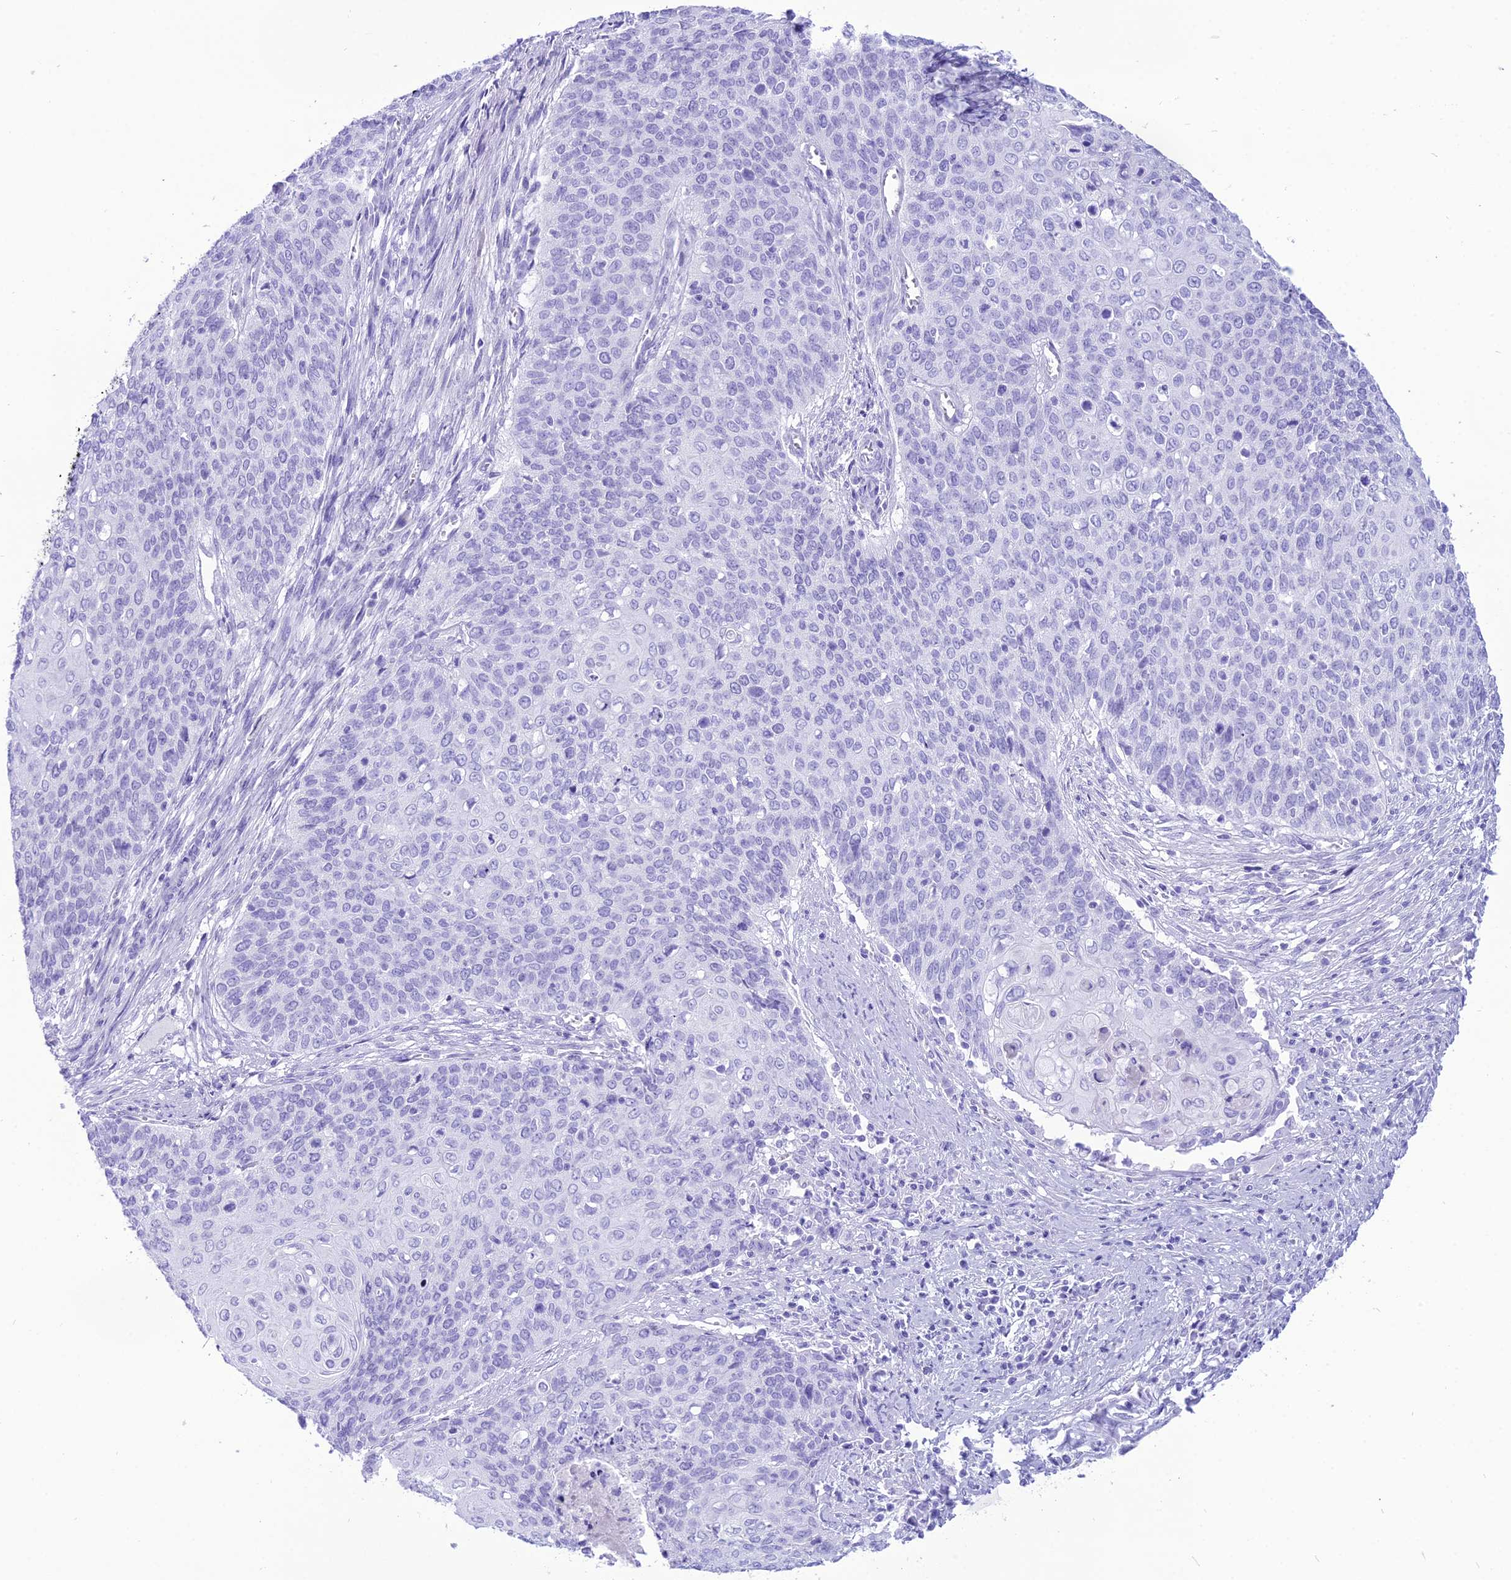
{"staining": {"intensity": "negative", "quantity": "none", "location": "none"}, "tissue": "cervical cancer", "cell_type": "Tumor cells", "image_type": "cancer", "snomed": [{"axis": "morphology", "description": "Squamous cell carcinoma, NOS"}, {"axis": "topography", "description": "Cervix"}], "caption": "Photomicrograph shows no significant protein staining in tumor cells of squamous cell carcinoma (cervical).", "gene": "PNMA5", "patient": {"sex": "female", "age": 39}}